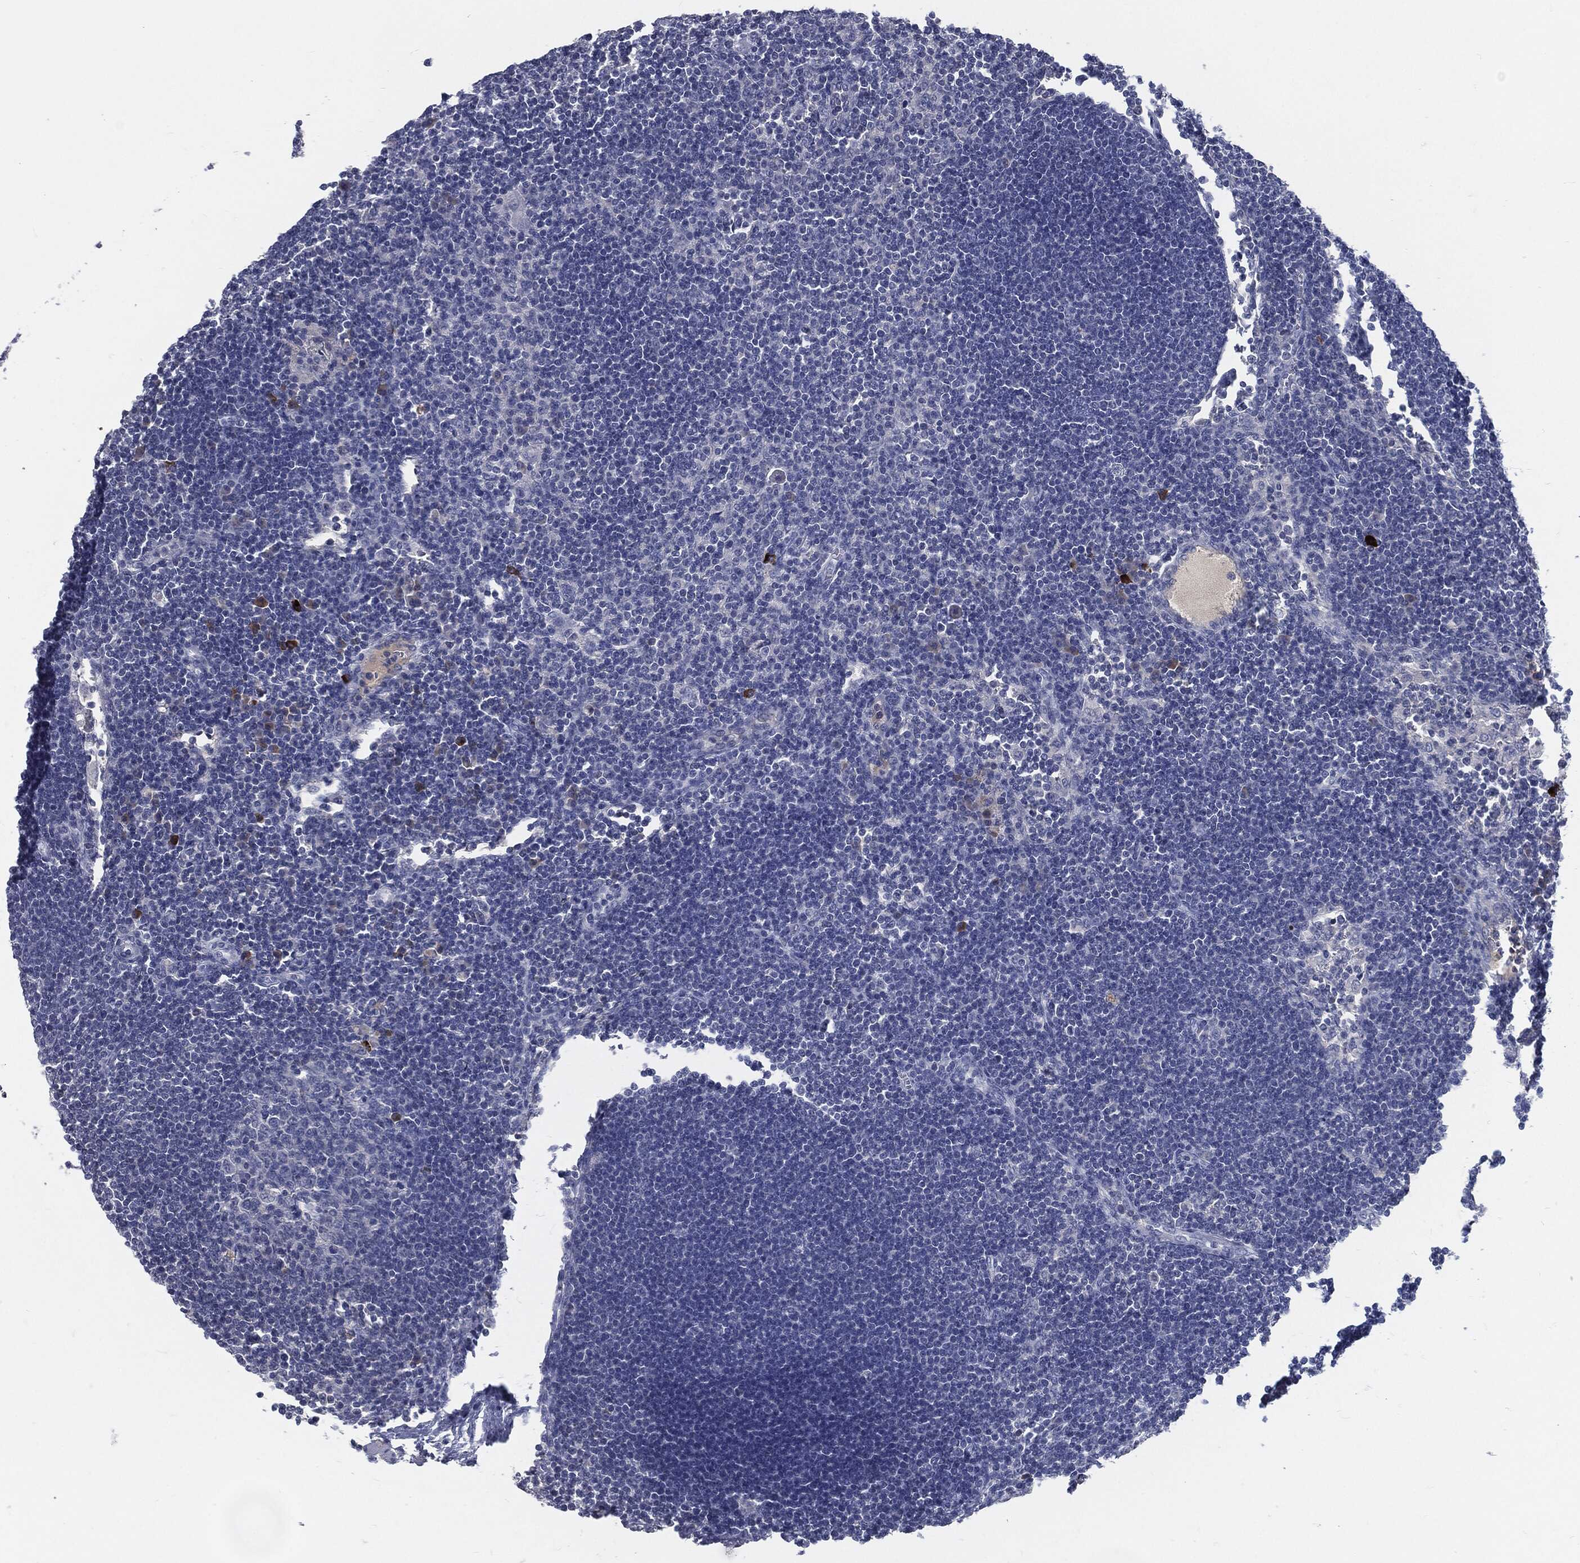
{"staining": {"intensity": "strong", "quantity": "<25%", "location": "cytoplasmic/membranous"}, "tissue": "lymph node", "cell_type": "Non-germinal center cells", "image_type": "normal", "snomed": [{"axis": "morphology", "description": "Normal tissue, NOS"}, {"axis": "topography", "description": "Lymph node"}], "caption": "About <25% of non-germinal center cells in normal human lymph node reveal strong cytoplasmic/membranous protein staining as visualized by brown immunohistochemical staining.", "gene": "MST1", "patient": {"sex": "female", "age": 67}}